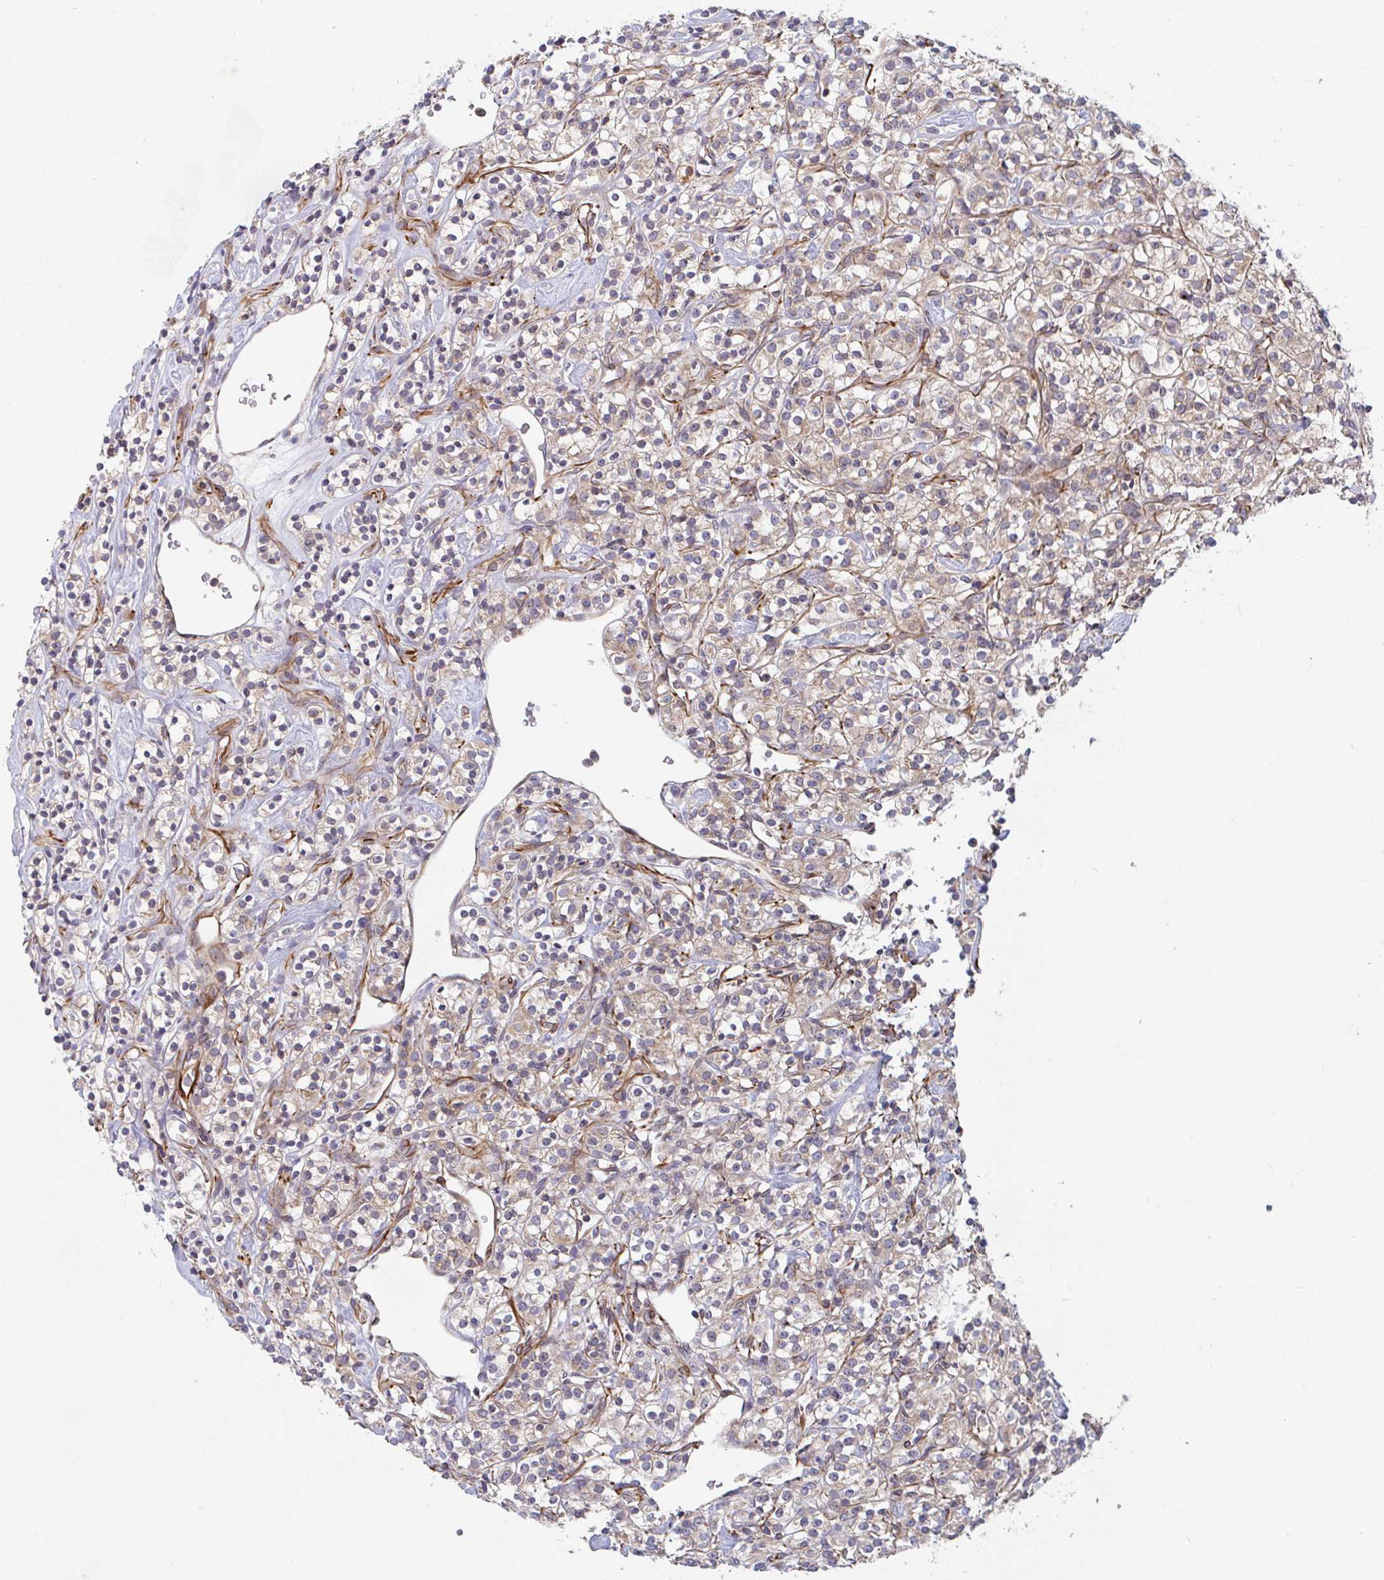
{"staining": {"intensity": "weak", "quantity": ">75%", "location": "cytoplasmic/membranous"}, "tissue": "renal cancer", "cell_type": "Tumor cells", "image_type": "cancer", "snomed": [{"axis": "morphology", "description": "Adenocarcinoma, NOS"}, {"axis": "topography", "description": "Kidney"}], "caption": "Immunohistochemistry (IHC) photomicrograph of renal cancer (adenocarcinoma) stained for a protein (brown), which shows low levels of weak cytoplasmic/membranous staining in about >75% of tumor cells.", "gene": "EIF1AD", "patient": {"sex": "male", "age": 77}}